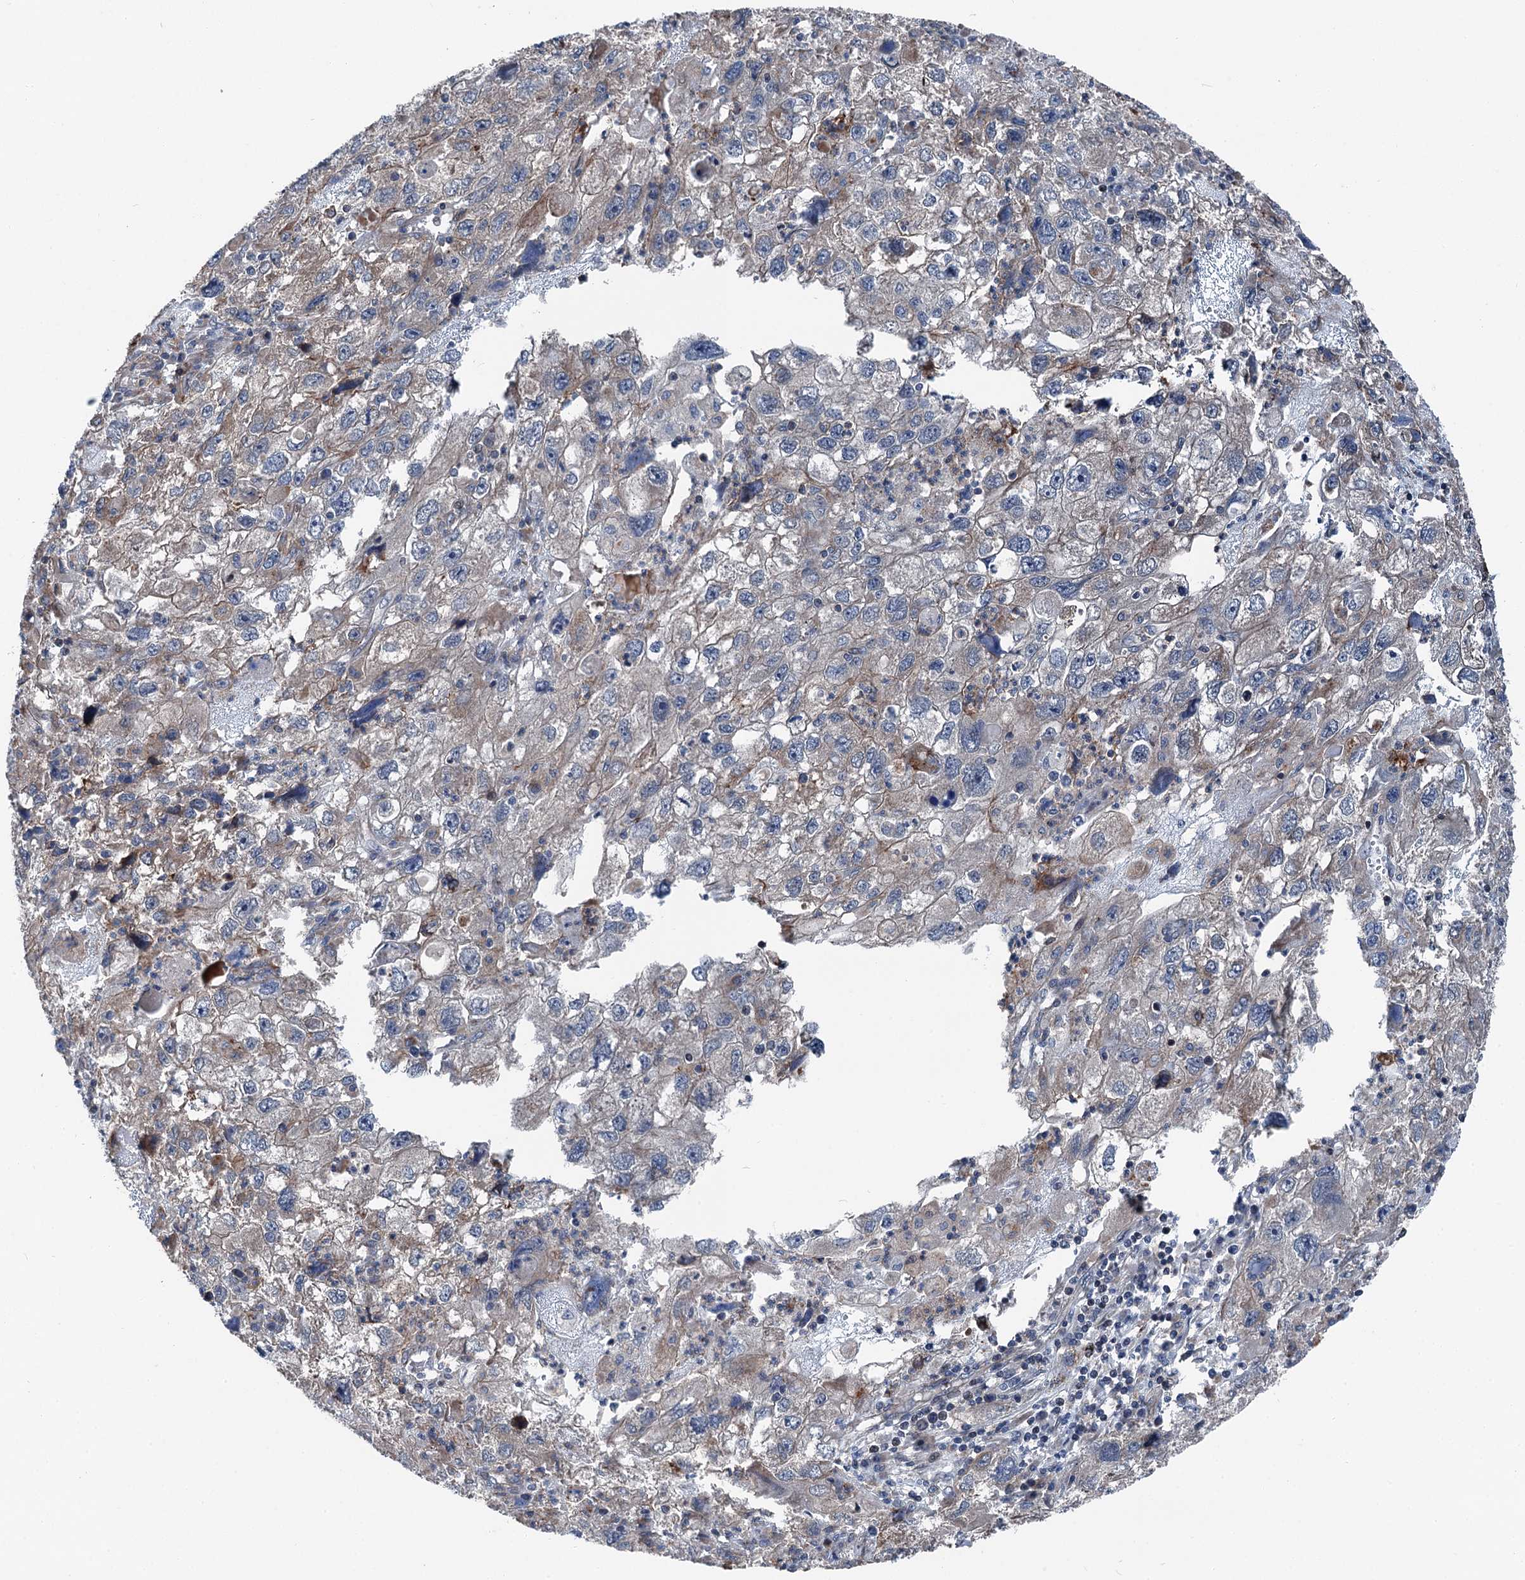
{"staining": {"intensity": "weak", "quantity": "<25%", "location": "cytoplasmic/membranous"}, "tissue": "endometrial cancer", "cell_type": "Tumor cells", "image_type": "cancer", "snomed": [{"axis": "morphology", "description": "Adenocarcinoma, NOS"}, {"axis": "topography", "description": "Endometrium"}], "caption": "IHC image of neoplastic tissue: endometrial adenocarcinoma stained with DAB demonstrates no significant protein positivity in tumor cells.", "gene": "POLR1D", "patient": {"sex": "female", "age": 49}}